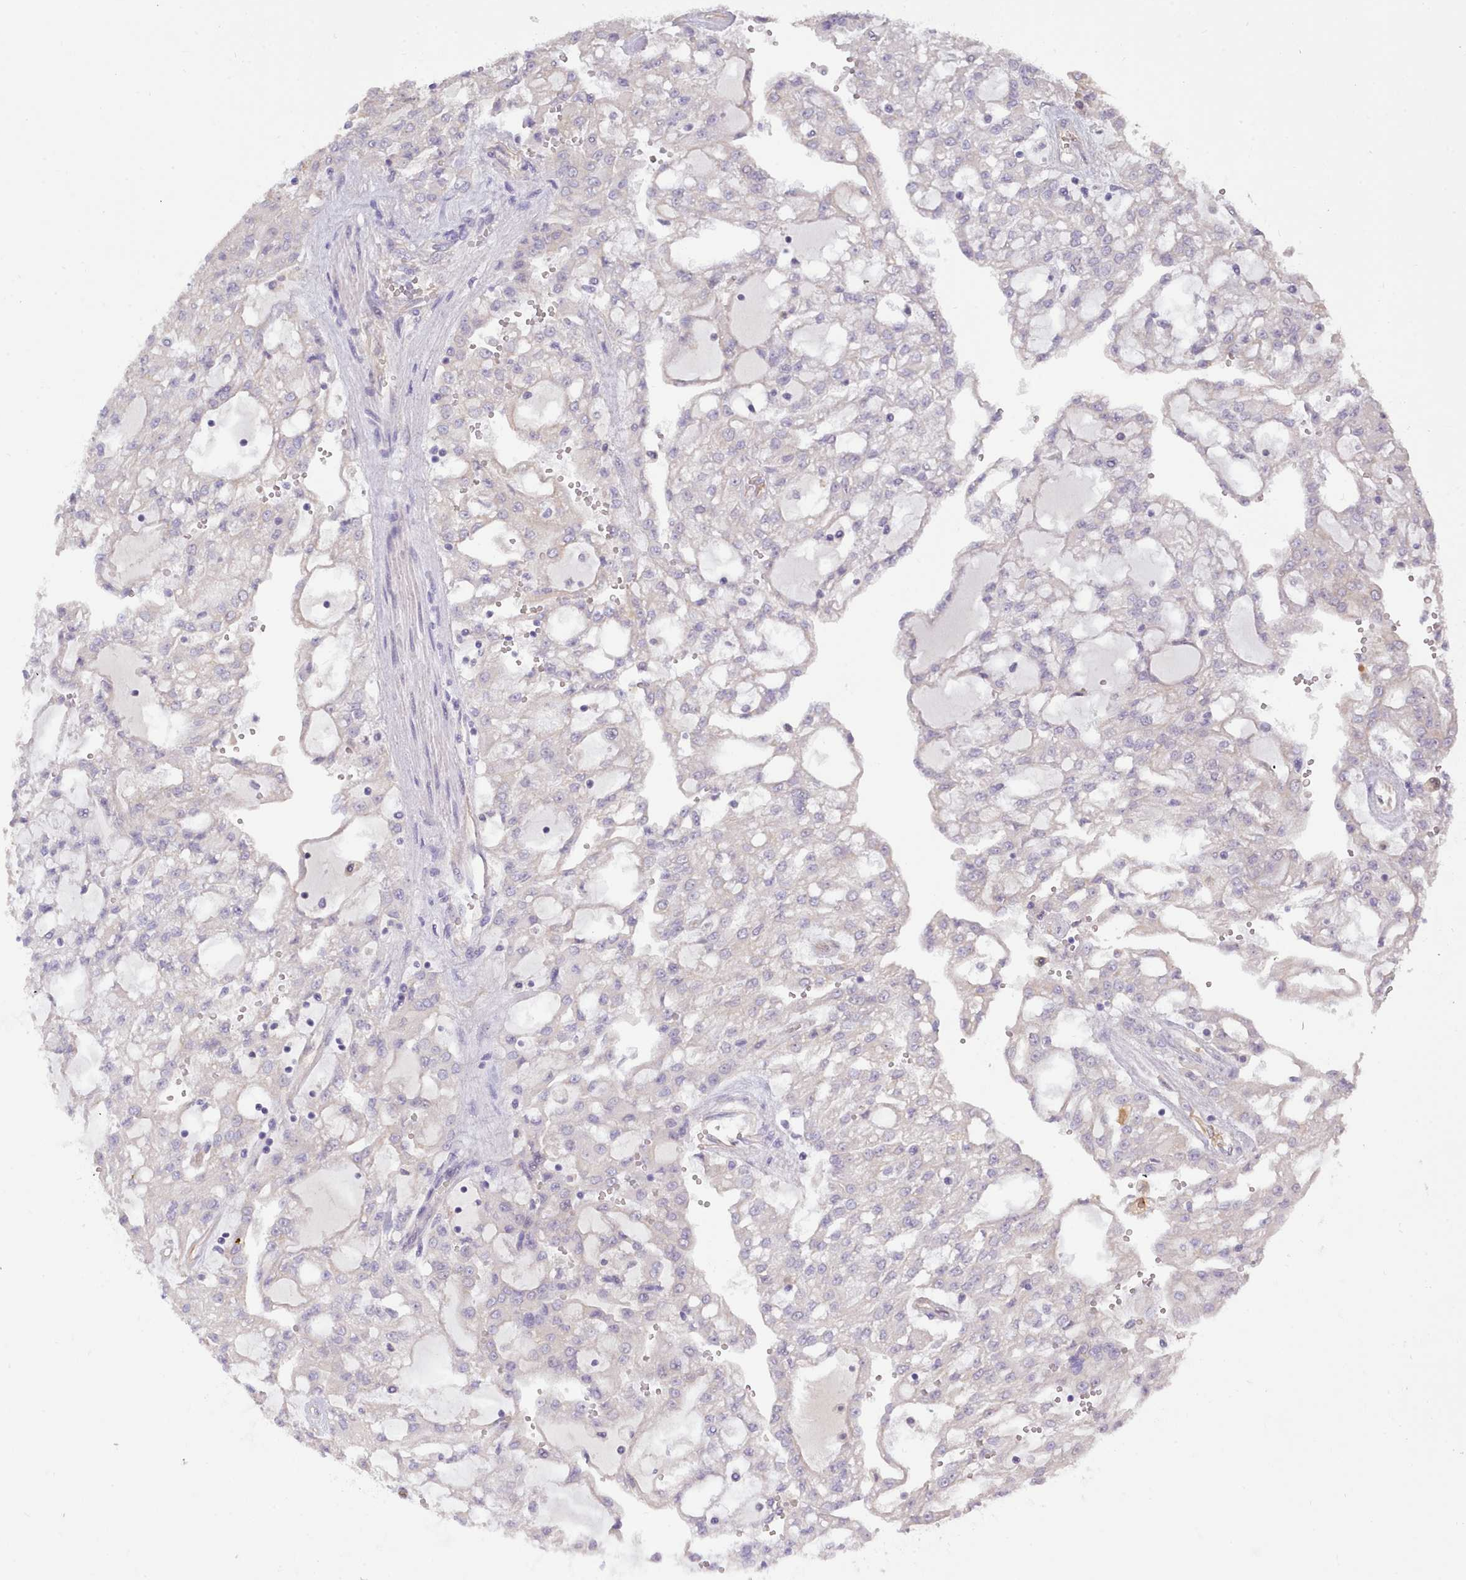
{"staining": {"intensity": "negative", "quantity": "none", "location": "none"}, "tissue": "renal cancer", "cell_type": "Tumor cells", "image_type": "cancer", "snomed": [{"axis": "morphology", "description": "Adenocarcinoma, NOS"}, {"axis": "topography", "description": "Kidney"}], "caption": "Micrograph shows no protein expression in tumor cells of renal cancer tissue.", "gene": "ZC3H13", "patient": {"sex": "male", "age": 63}}